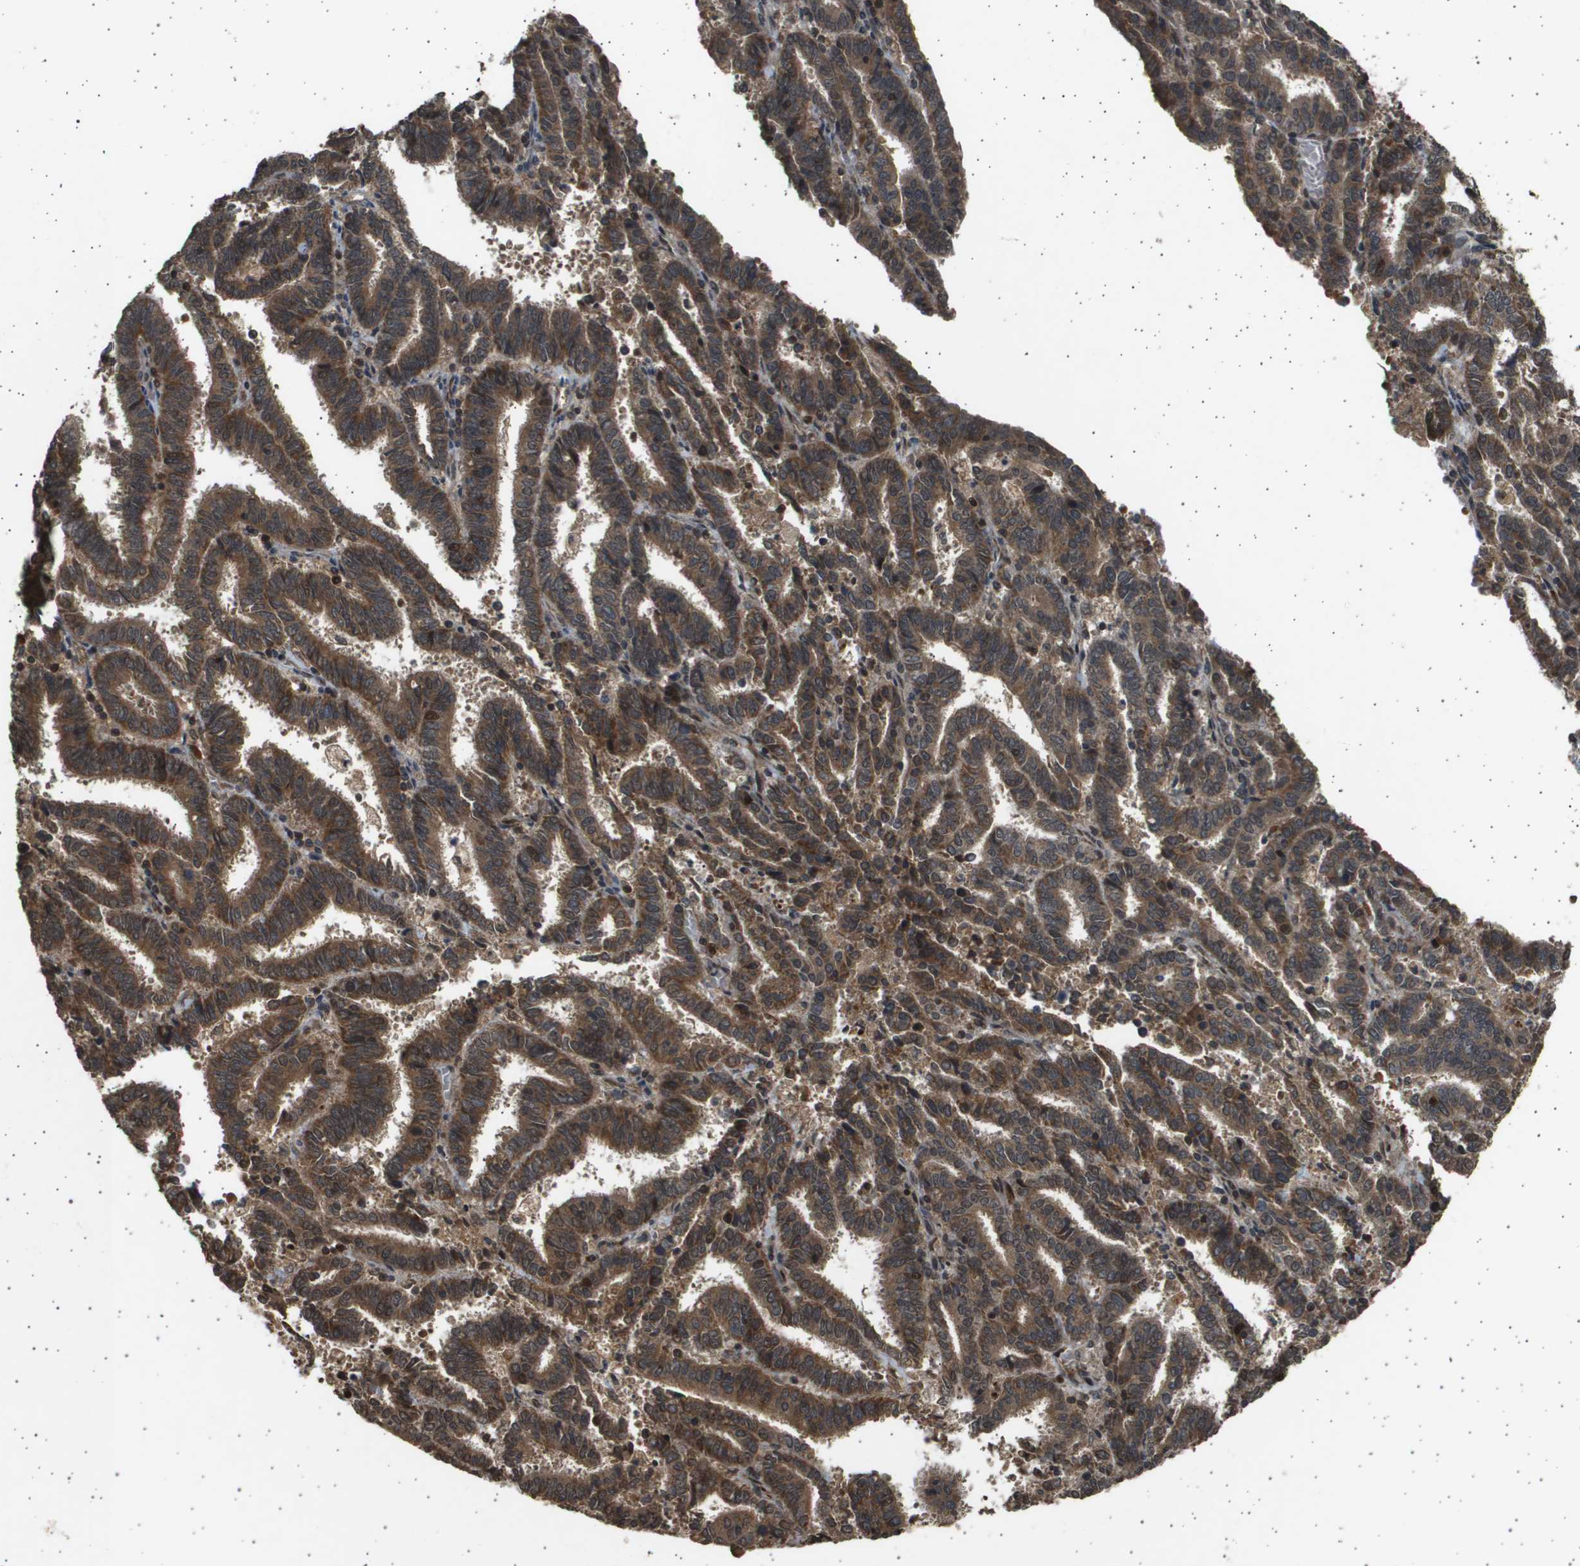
{"staining": {"intensity": "moderate", "quantity": ">75%", "location": "cytoplasmic/membranous,nuclear"}, "tissue": "endometrial cancer", "cell_type": "Tumor cells", "image_type": "cancer", "snomed": [{"axis": "morphology", "description": "Adenocarcinoma, NOS"}, {"axis": "topography", "description": "Uterus"}], "caption": "This micrograph displays IHC staining of human endometrial cancer (adenocarcinoma), with medium moderate cytoplasmic/membranous and nuclear expression in about >75% of tumor cells.", "gene": "TNRC6A", "patient": {"sex": "female", "age": 83}}